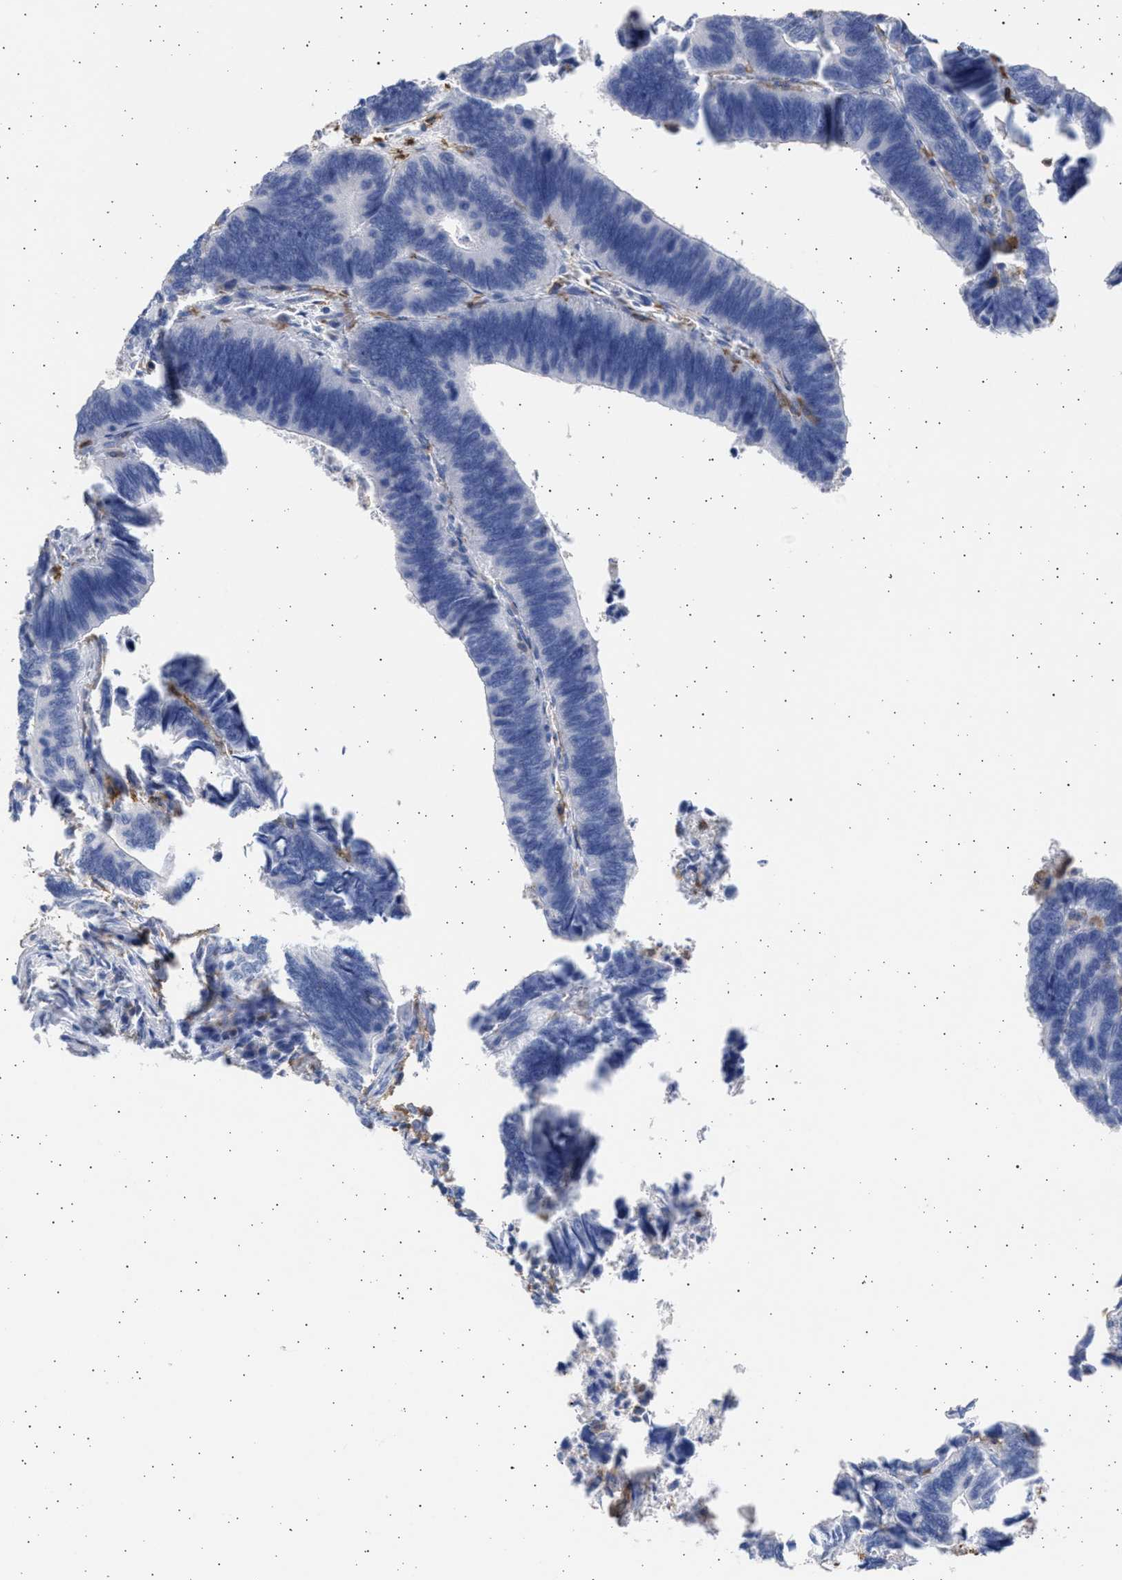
{"staining": {"intensity": "negative", "quantity": "none", "location": "none"}, "tissue": "colorectal cancer", "cell_type": "Tumor cells", "image_type": "cancer", "snomed": [{"axis": "morphology", "description": "Adenocarcinoma, NOS"}, {"axis": "topography", "description": "Colon"}], "caption": "IHC of colorectal cancer exhibits no expression in tumor cells.", "gene": "FCER1A", "patient": {"sex": "male", "age": 72}}